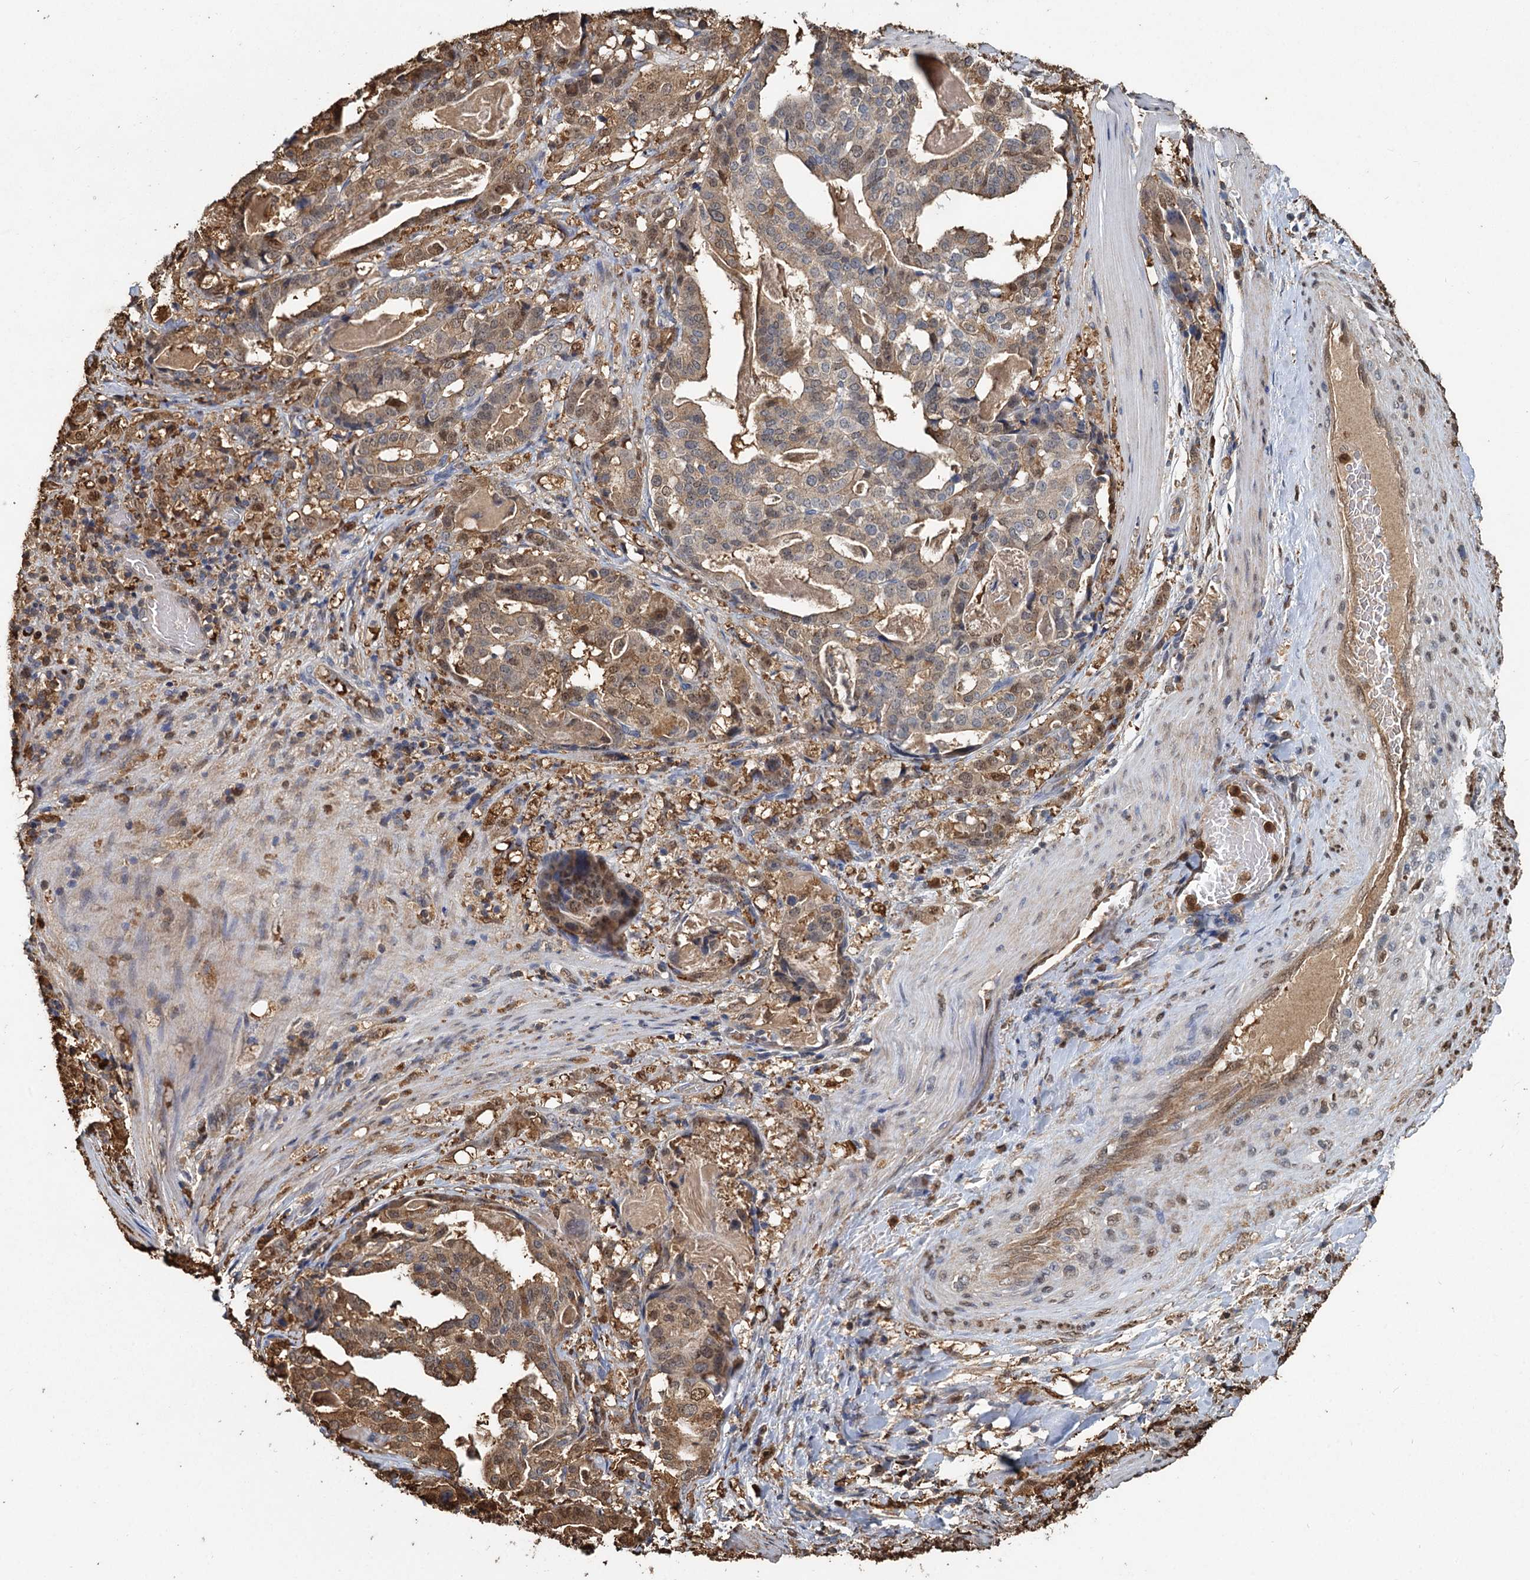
{"staining": {"intensity": "moderate", "quantity": ">75%", "location": "cytoplasmic/membranous,nuclear"}, "tissue": "stomach cancer", "cell_type": "Tumor cells", "image_type": "cancer", "snomed": [{"axis": "morphology", "description": "Adenocarcinoma, NOS"}, {"axis": "topography", "description": "Stomach"}], "caption": "Immunohistochemical staining of stomach cancer reveals medium levels of moderate cytoplasmic/membranous and nuclear protein positivity in approximately >75% of tumor cells.", "gene": "S100A6", "patient": {"sex": "male", "age": 48}}